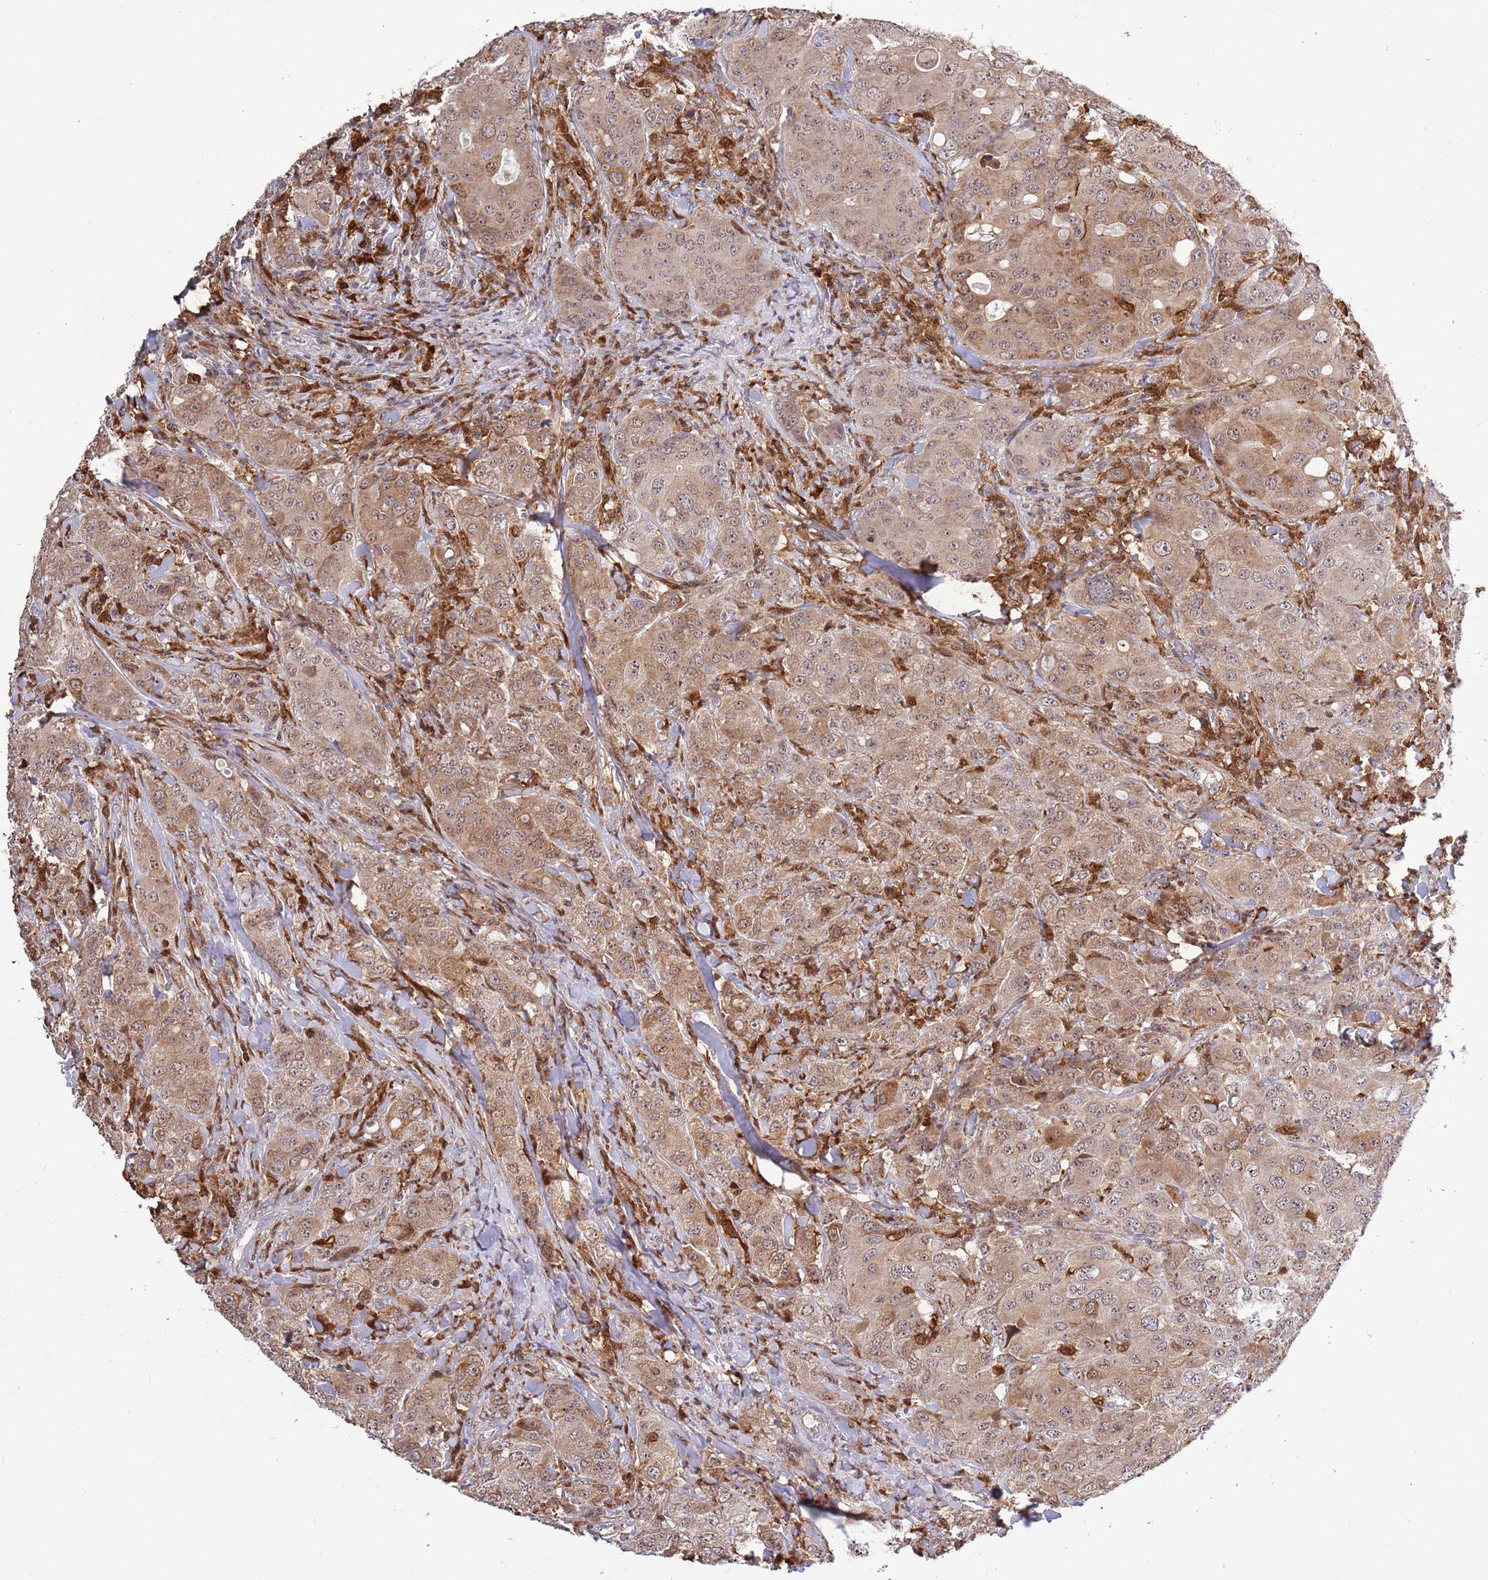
{"staining": {"intensity": "moderate", "quantity": "25%-75%", "location": "cytoplasmic/membranous,nuclear"}, "tissue": "breast cancer", "cell_type": "Tumor cells", "image_type": "cancer", "snomed": [{"axis": "morphology", "description": "Duct carcinoma"}, {"axis": "topography", "description": "Breast"}], "caption": "Immunohistochemistry micrograph of breast intraductal carcinoma stained for a protein (brown), which reveals medium levels of moderate cytoplasmic/membranous and nuclear expression in approximately 25%-75% of tumor cells.", "gene": "CCNJL", "patient": {"sex": "female", "age": 43}}